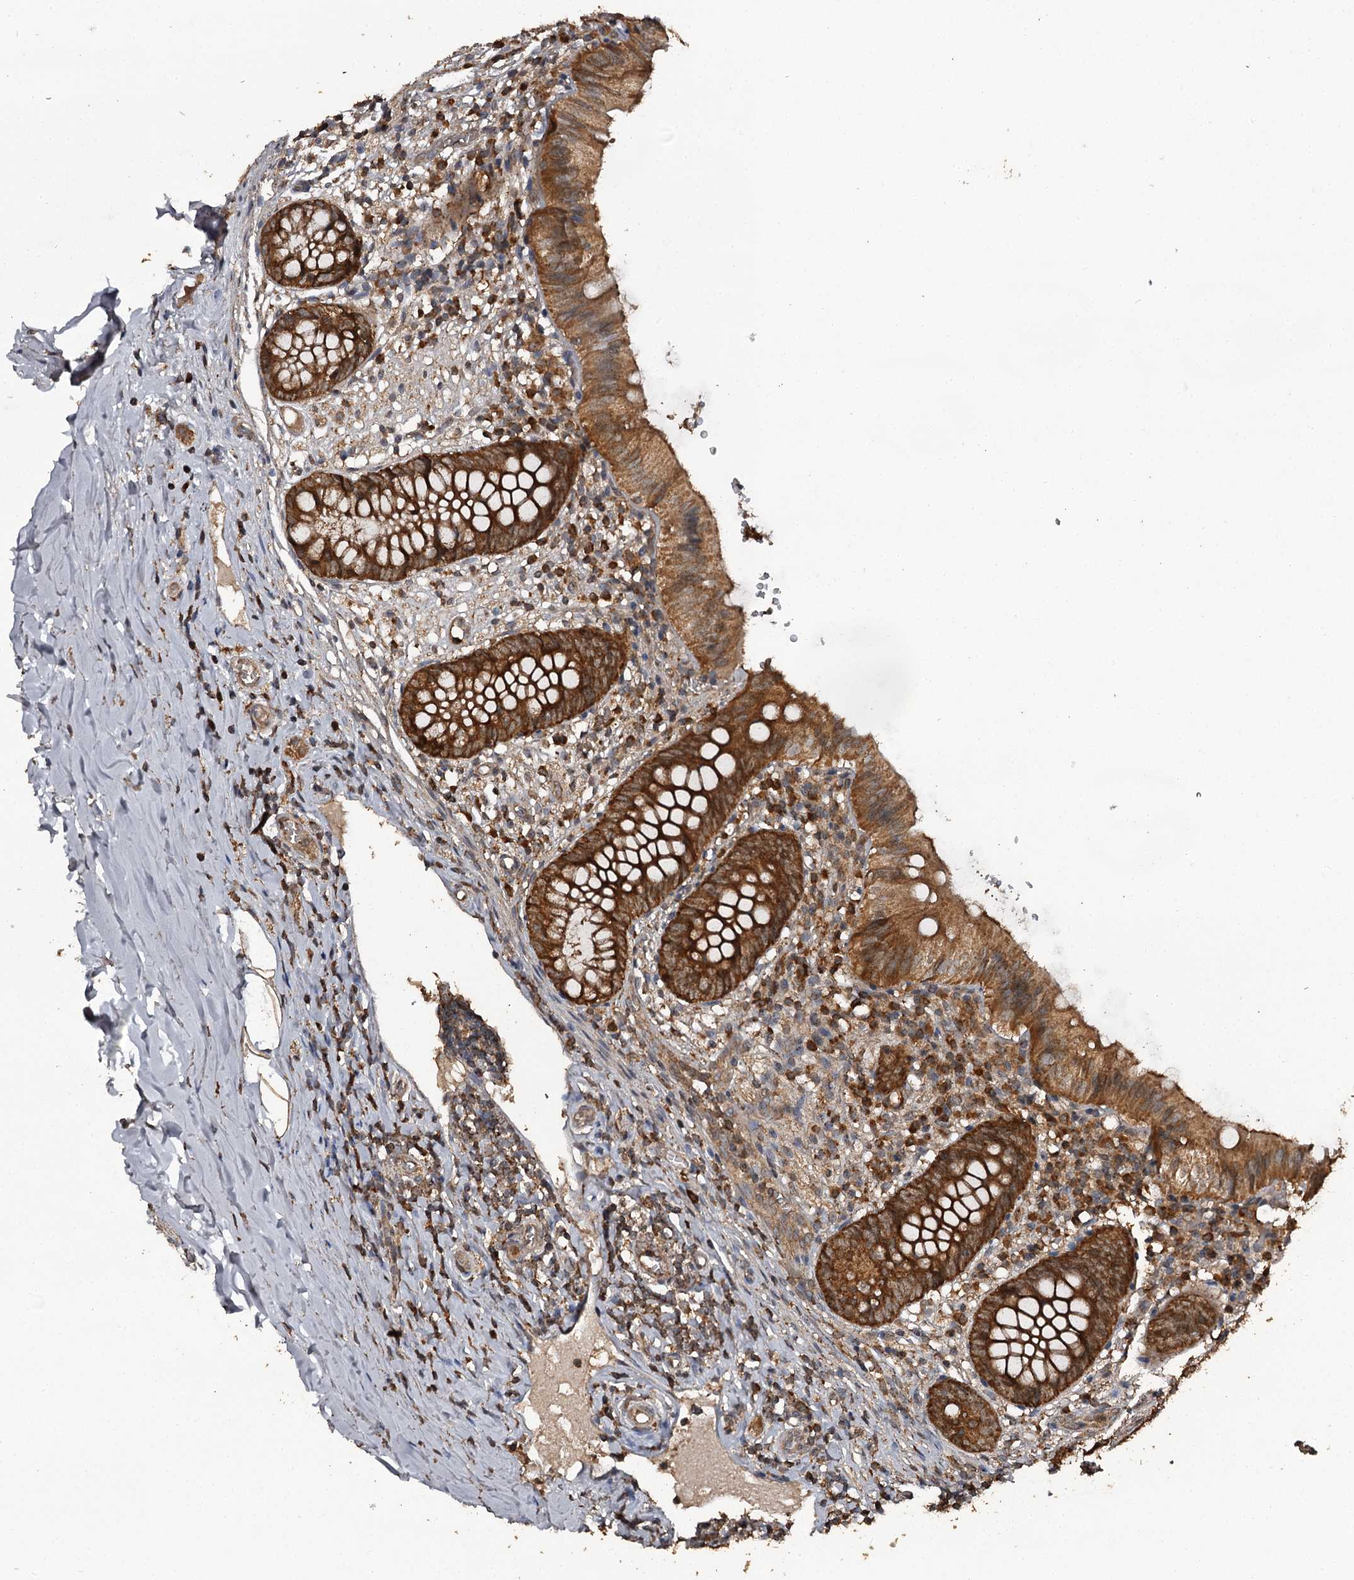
{"staining": {"intensity": "strong", "quantity": ">75%", "location": "cytoplasmic/membranous"}, "tissue": "appendix", "cell_type": "Glandular cells", "image_type": "normal", "snomed": [{"axis": "morphology", "description": "Normal tissue, NOS"}, {"axis": "topography", "description": "Appendix"}], "caption": "Glandular cells display high levels of strong cytoplasmic/membranous positivity in approximately >75% of cells in unremarkable human appendix.", "gene": "WIPI1", "patient": {"sex": "male", "age": 8}}